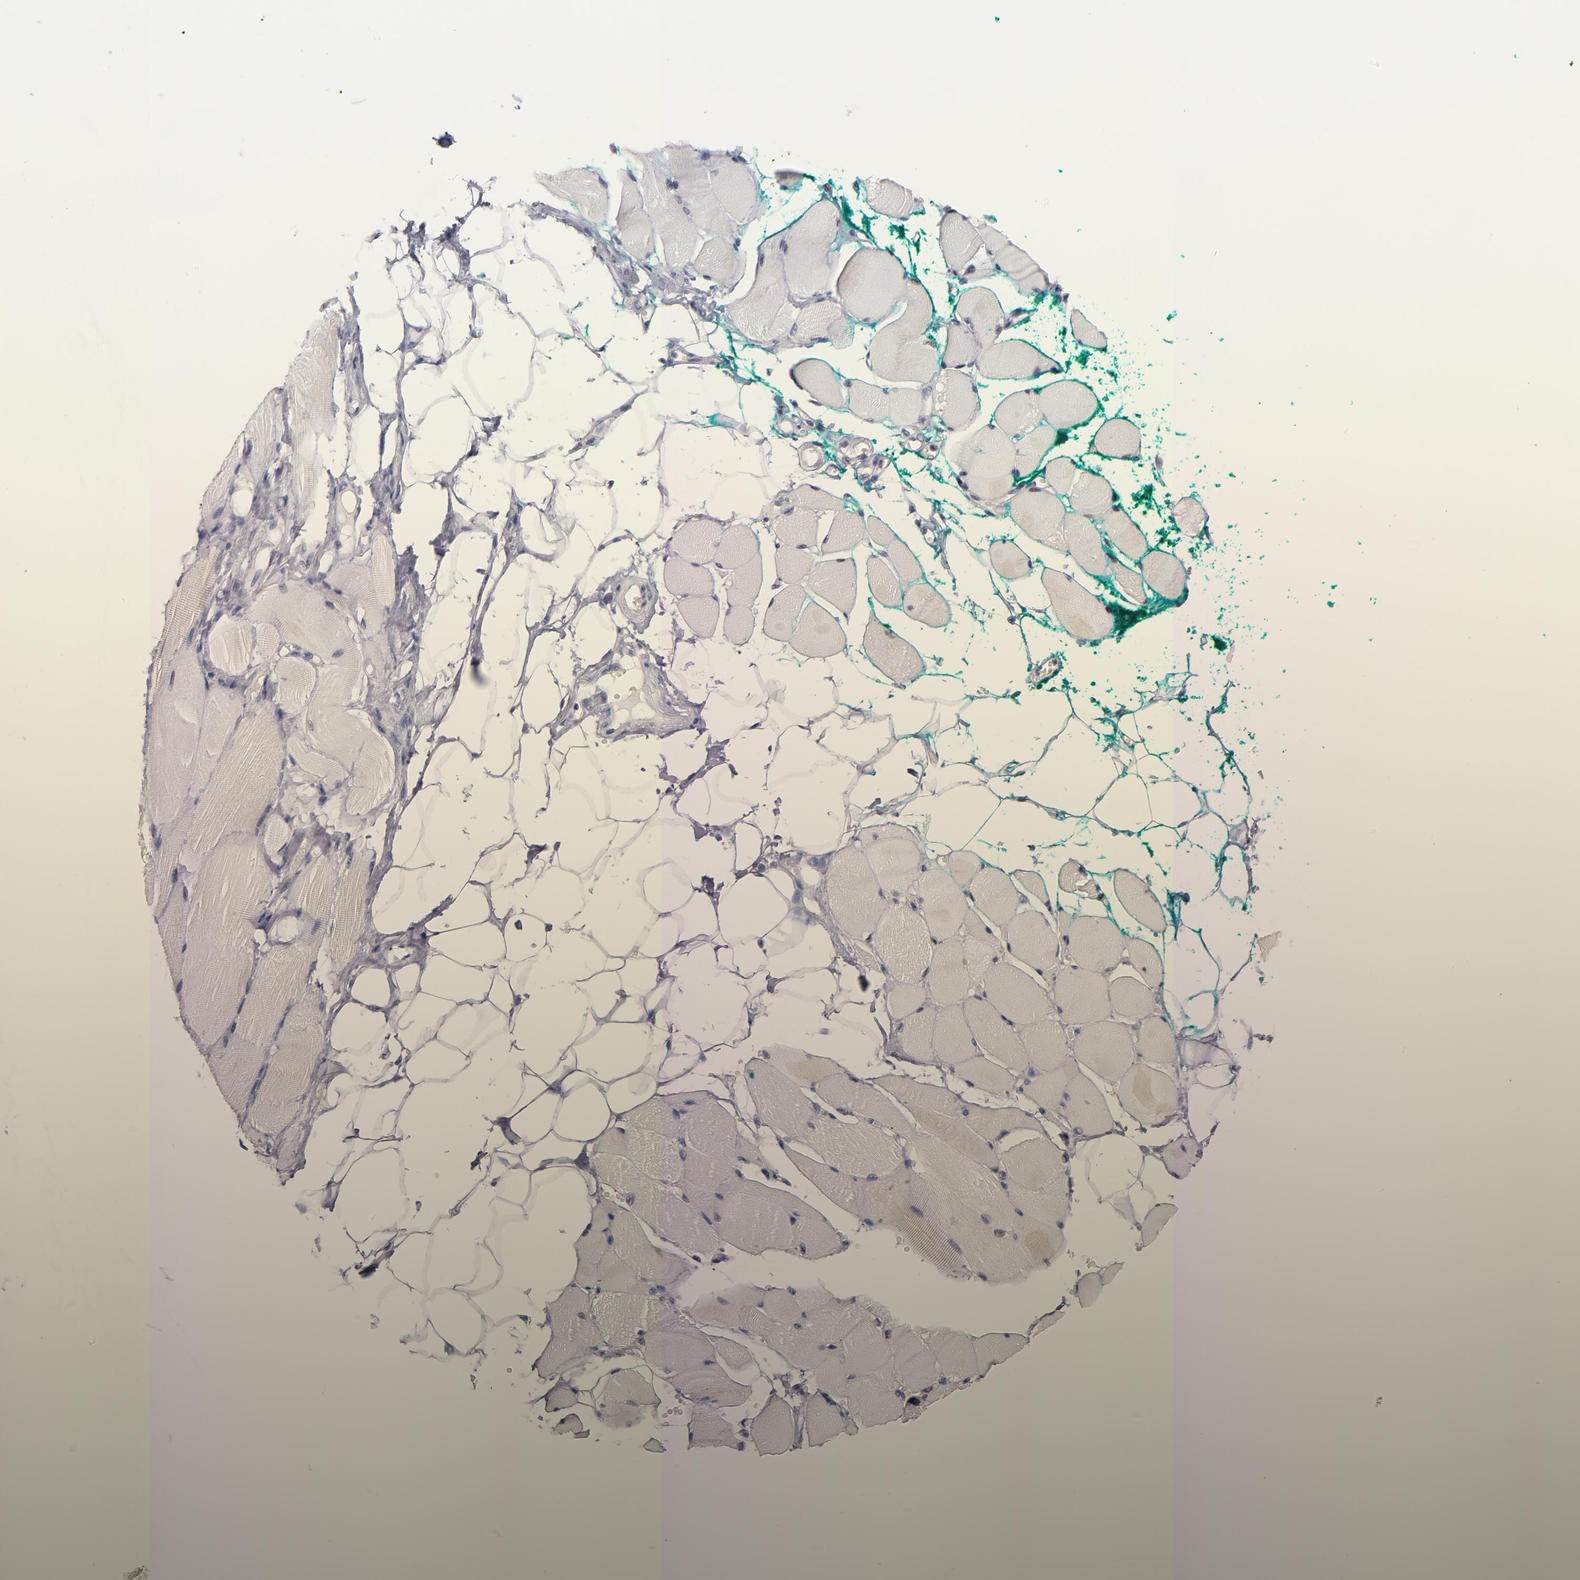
{"staining": {"intensity": "weak", "quantity": "<25%", "location": "cytoplasmic/membranous"}, "tissue": "skeletal muscle", "cell_type": "Myocytes", "image_type": "normal", "snomed": [{"axis": "morphology", "description": "Normal tissue, NOS"}, {"axis": "topography", "description": "Skeletal muscle"}, {"axis": "topography", "description": "Peripheral nerve tissue"}], "caption": "High power microscopy micrograph of an immunohistochemistry (IHC) image of benign skeletal muscle, revealing no significant staining in myocytes.", "gene": "RAF1", "patient": {"sex": "female", "age": 84}}